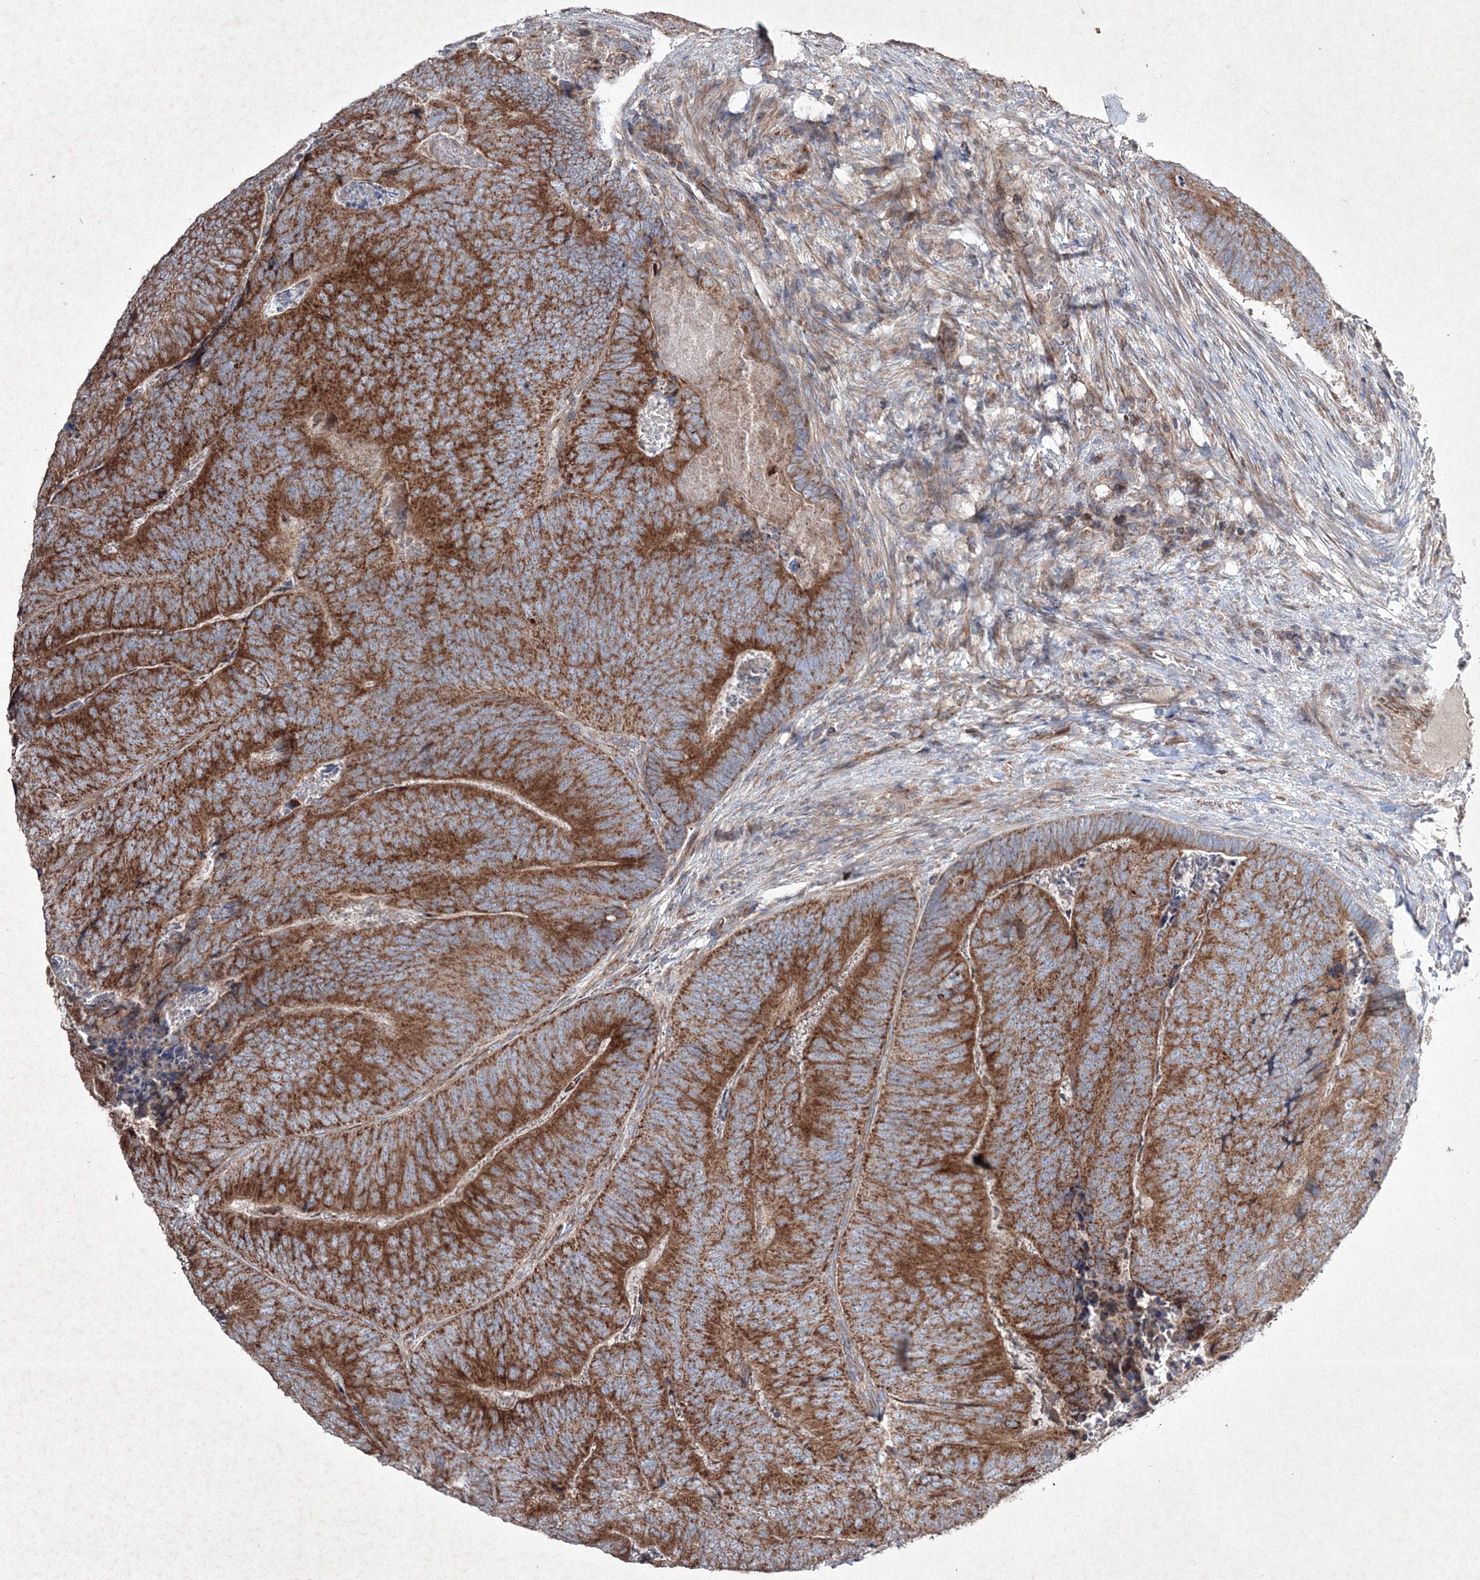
{"staining": {"intensity": "strong", "quantity": ">75%", "location": "cytoplasmic/membranous"}, "tissue": "colorectal cancer", "cell_type": "Tumor cells", "image_type": "cancer", "snomed": [{"axis": "morphology", "description": "Adenocarcinoma, NOS"}, {"axis": "topography", "description": "Colon"}], "caption": "Immunohistochemical staining of human adenocarcinoma (colorectal) displays high levels of strong cytoplasmic/membranous positivity in about >75% of tumor cells.", "gene": "GFM1", "patient": {"sex": "female", "age": 67}}